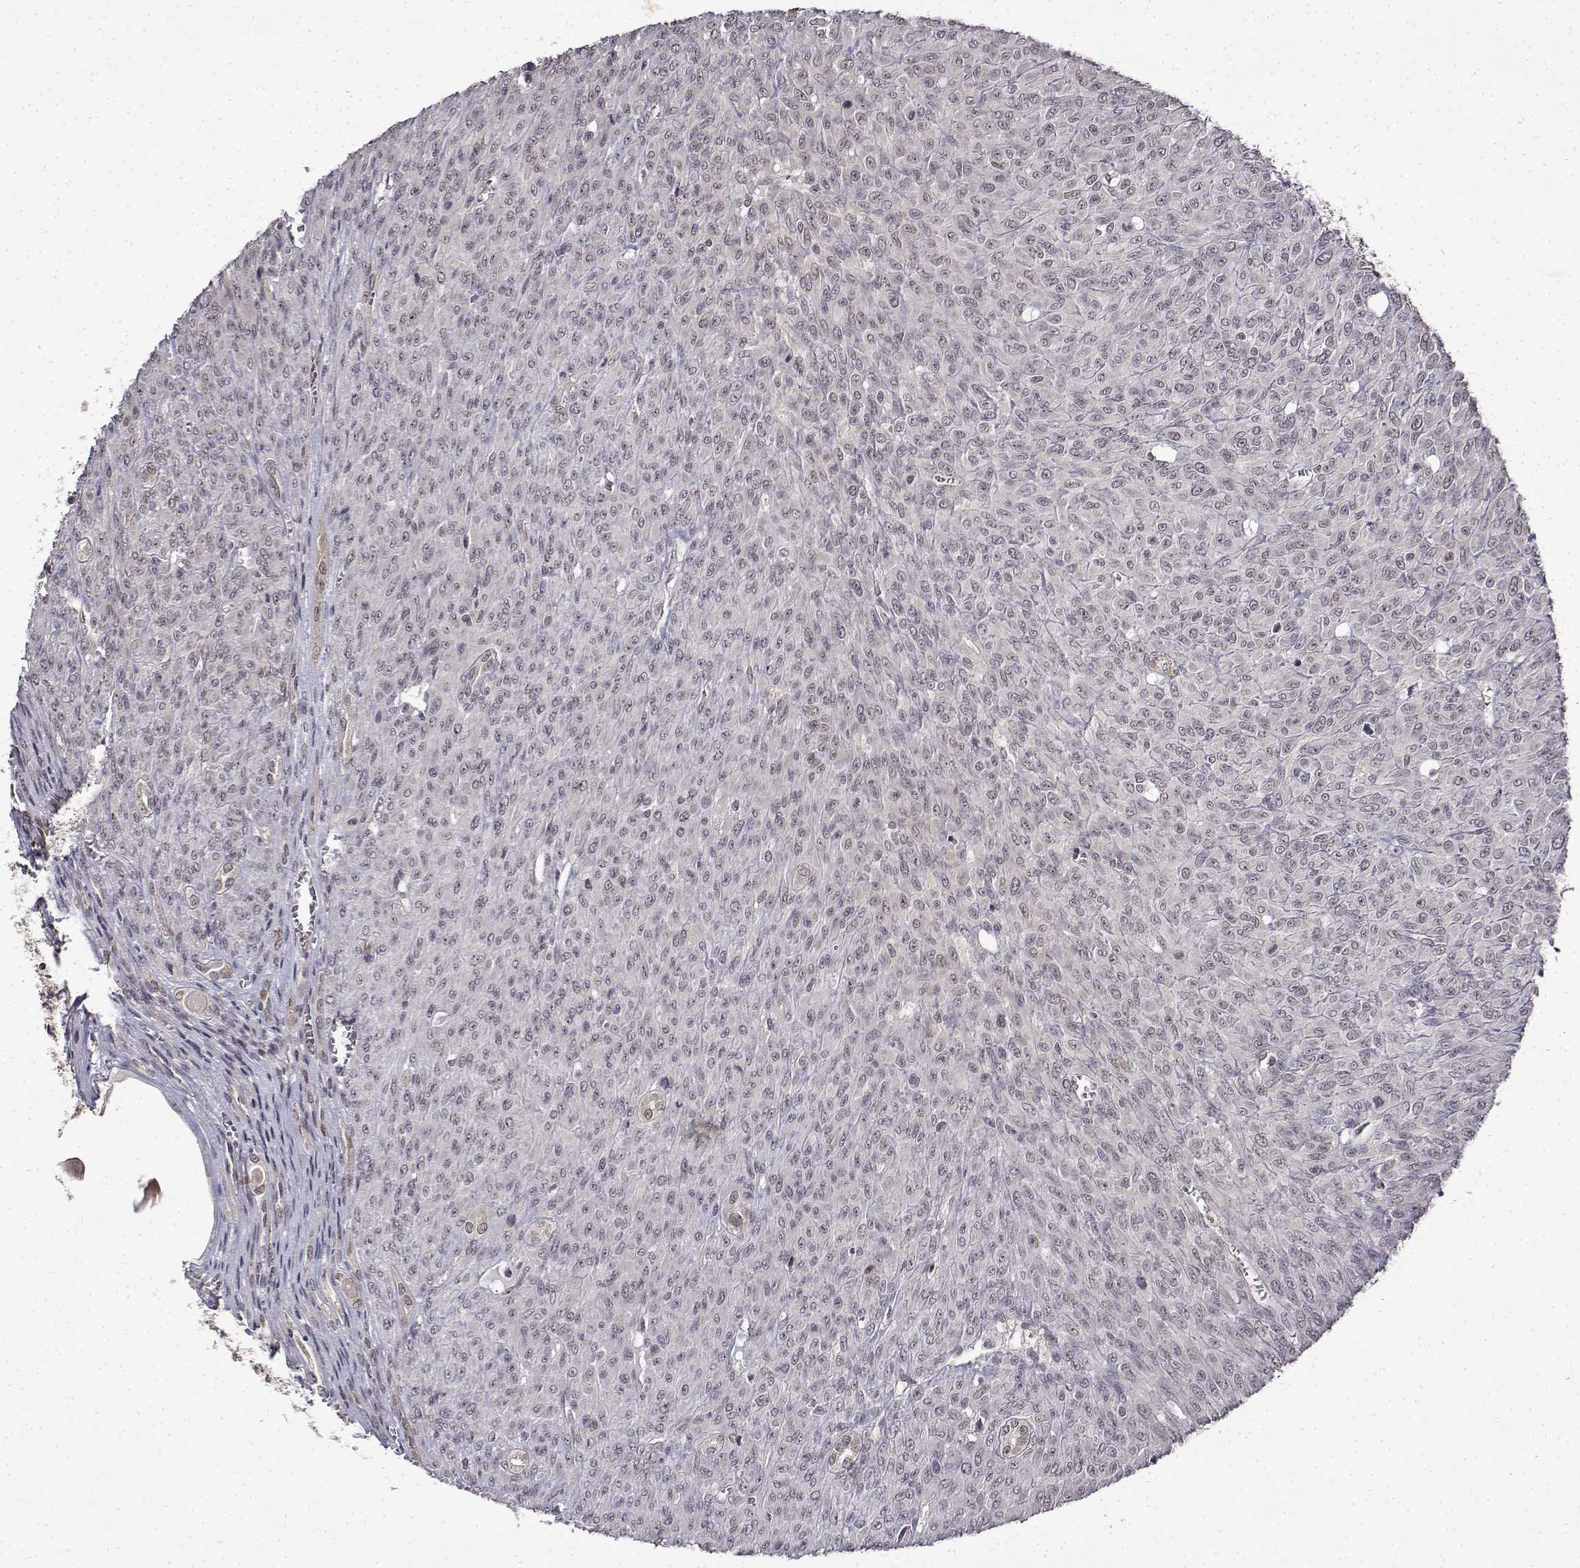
{"staining": {"intensity": "negative", "quantity": "none", "location": "none"}, "tissue": "renal cancer", "cell_type": "Tumor cells", "image_type": "cancer", "snomed": [{"axis": "morphology", "description": "Adenocarcinoma, NOS"}, {"axis": "topography", "description": "Kidney"}], "caption": "IHC micrograph of renal adenocarcinoma stained for a protein (brown), which displays no positivity in tumor cells.", "gene": "BDNF", "patient": {"sex": "male", "age": 58}}